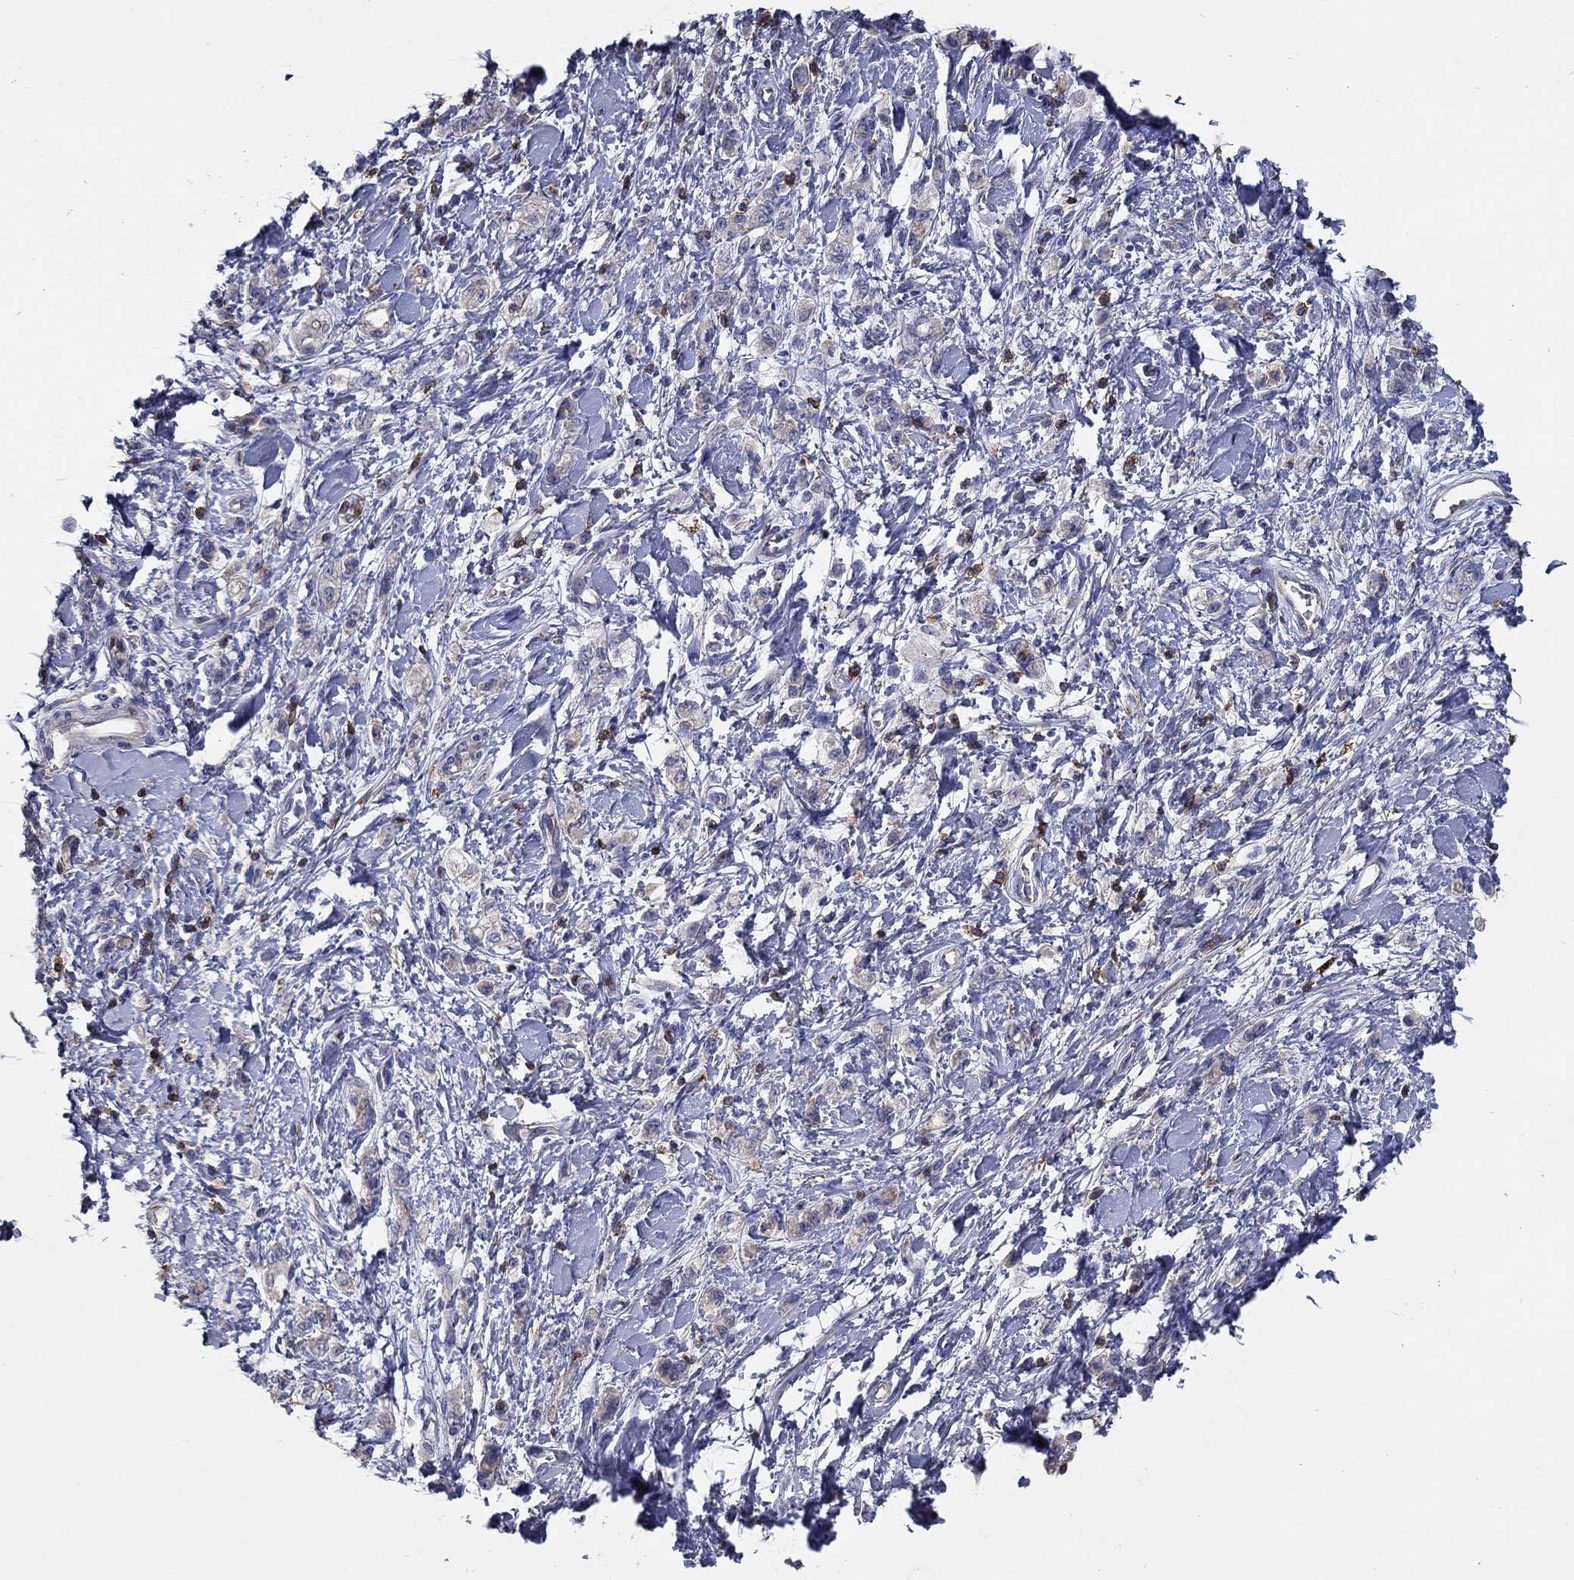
{"staining": {"intensity": "weak", "quantity": "25%-75%", "location": "cytoplasmic/membranous"}, "tissue": "stomach cancer", "cell_type": "Tumor cells", "image_type": "cancer", "snomed": [{"axis": "morphology", "description": "Adenocarcinoma, NOS"}, {"axis": "topography", "description": "Stomach"}], "caption": "Immunohistochemistry (IHC) histopathology image of human stomach cancer (adenocarcinoma) stained for a protein (brown), which shows low levels of weak cytoplasmic/membranous staining in approximately 25%-75% of tumor cells.", "gene": "SIT1", "patient": {"sex": "male", "age": 77}}